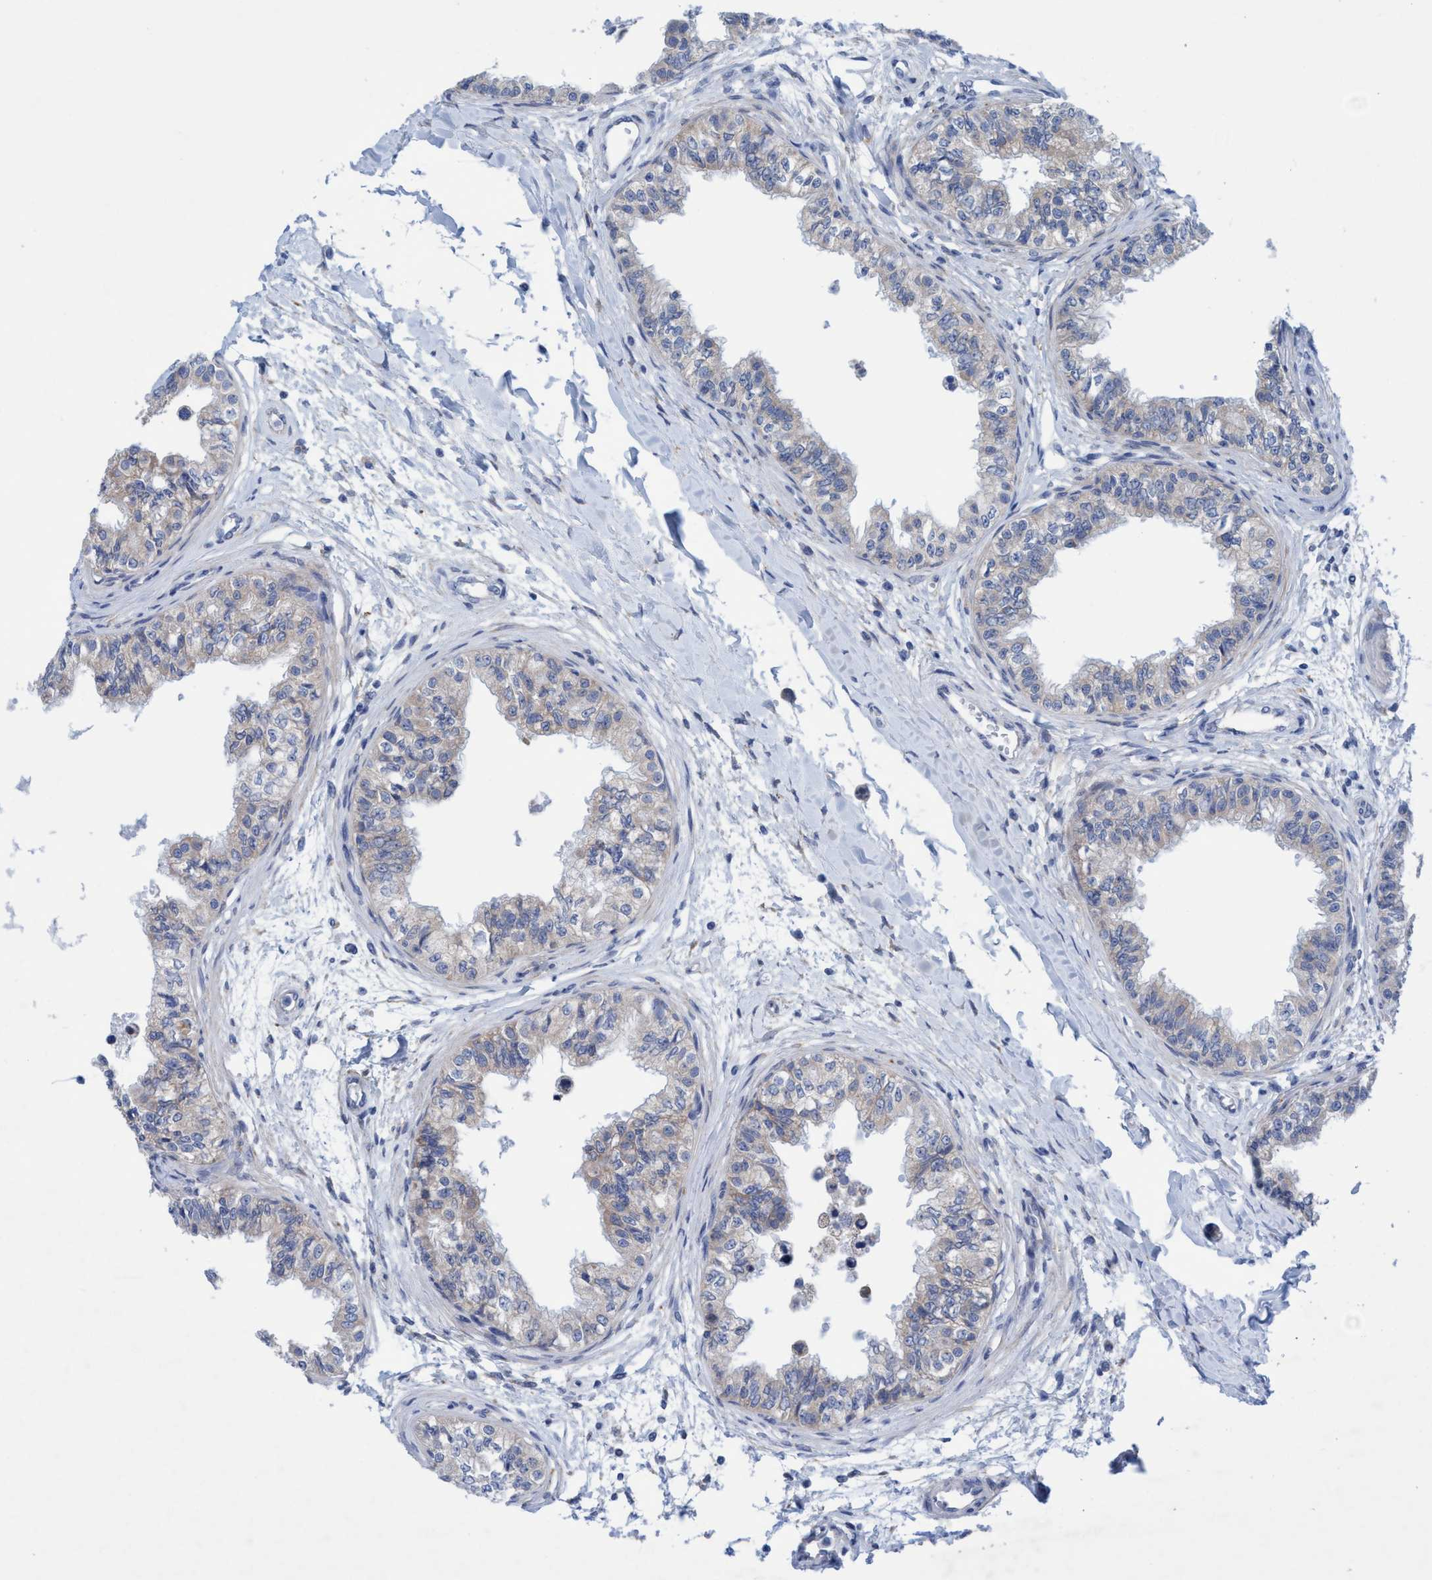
{"staining": {"intensity": "weak", "quantity": "25%-75%", "location": "cytoplasmic/membranous"}, "tissue": "epididymis", "cell_type": "Glandular cells", "image_type": "normal", "snomed": [{"axis": "morphology", "description": "Normal tissue, NOS"}, {"axis": "morphology", "description": "Adenocarcinoma, metastatic, NOS"}, {"axis": "topography", "description": "Testis"}, {"axis": "topography", "description": "Epididymis"}], "caption": "Glandular cells exhibit weak cytoplasmic/membranous expression in about 25%-75% of cells in benign epididymis. (Brightfield microscopy of DAB IHC at high magnification).", "gene": "RSAD1", "patient": {"sex": "male", "age": 26}}